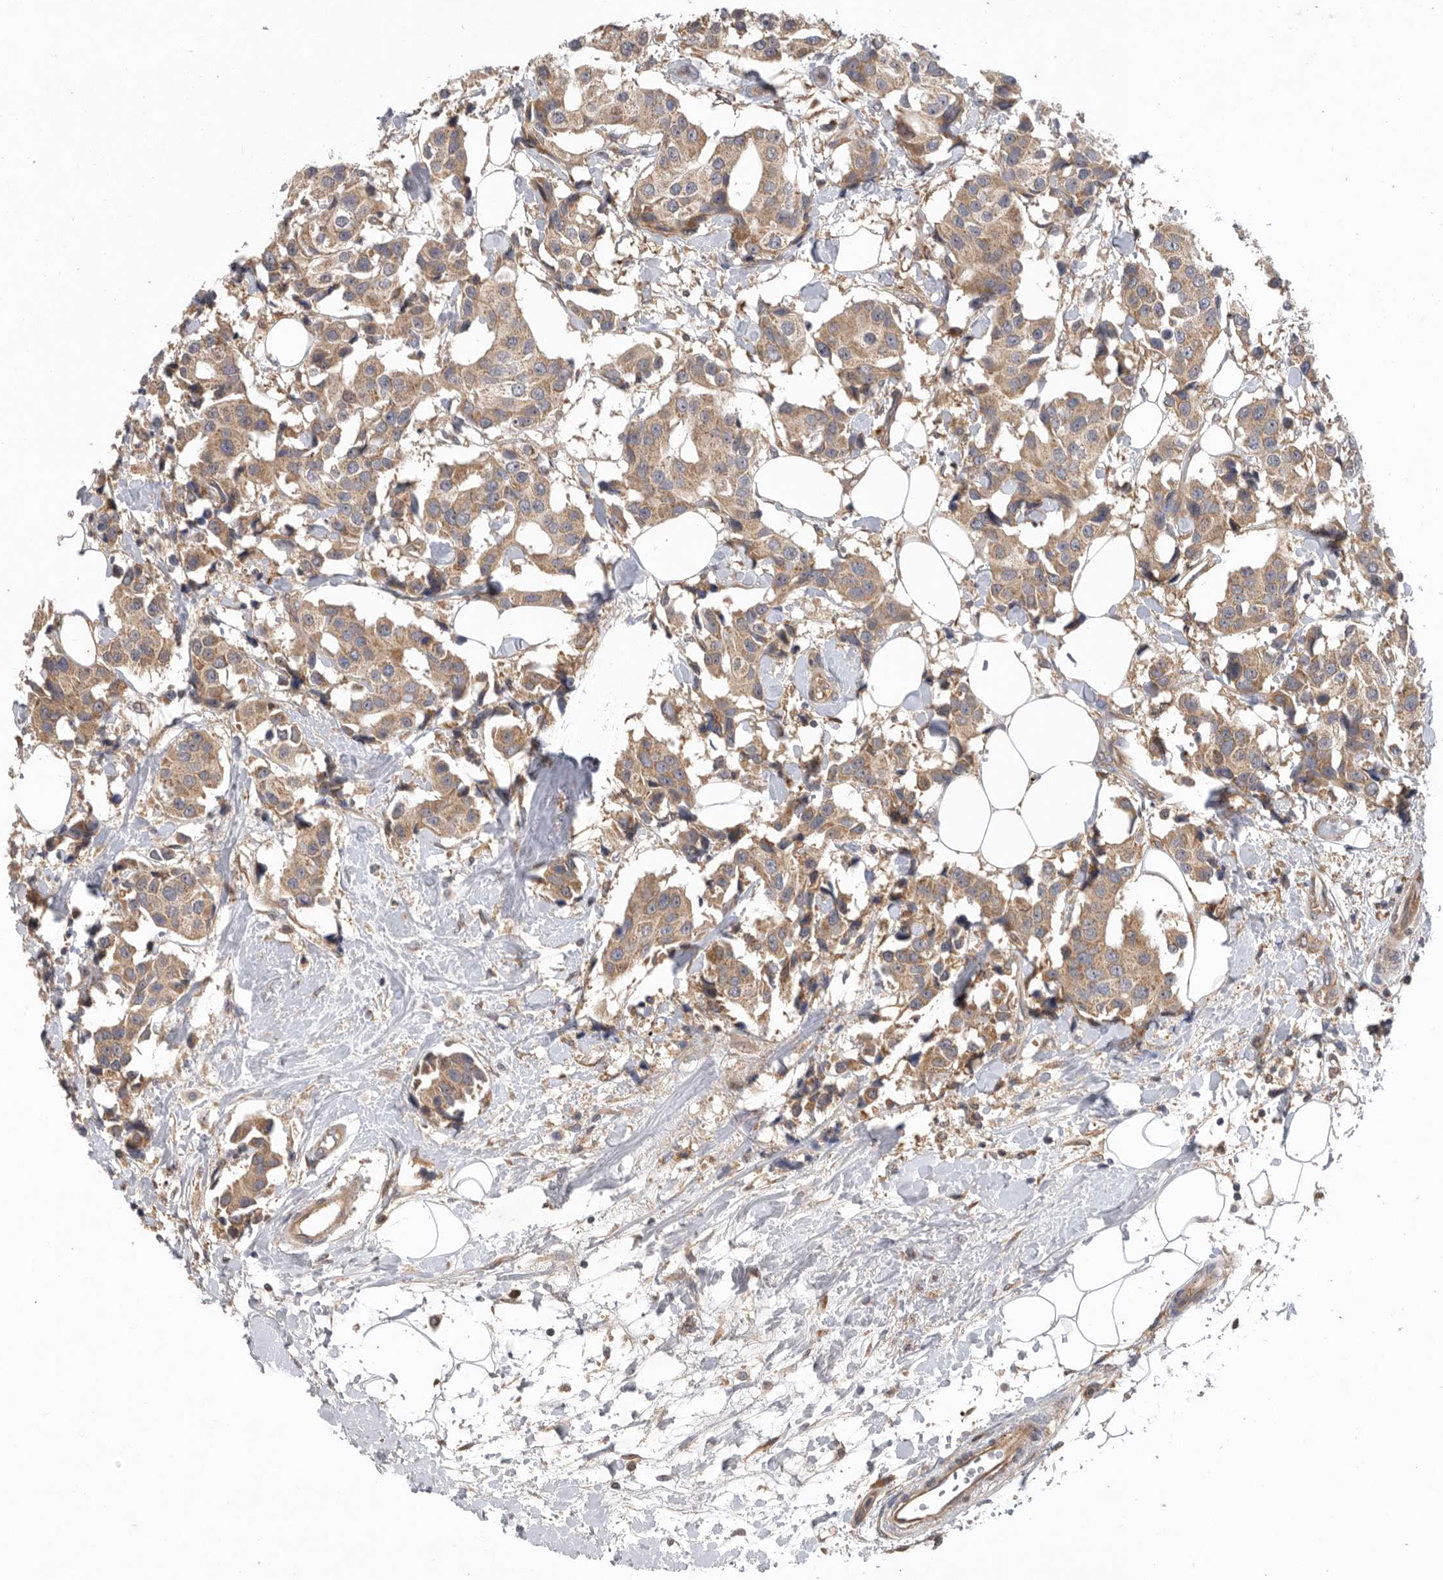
{"staining": {"intensity": "moderate", "quantity": ">75%", "location": "cytoplasmic/membranous"}, "tissue": "breast cancer", "cell_type": "Tumor cells", "image_type": "cancer", "snomed": [{"axis": "morphology", "description": "Normal tissue, NOS"}, {"axis": "morphology", "description": "Duct carcinoma"}, {"axis": "topography", "description": "Breast"}], "caption": "Protein expression analysis of breast cancer (intraductal carcinoma) displays moderate cytoplasmic/membranous expression in approximately >75% of tumor cells. (brown staining indicates protein expression, while blue staining denotes nuclei).", "gene": "C1orf109", "patient": {"sex": "female", "age": 39}}